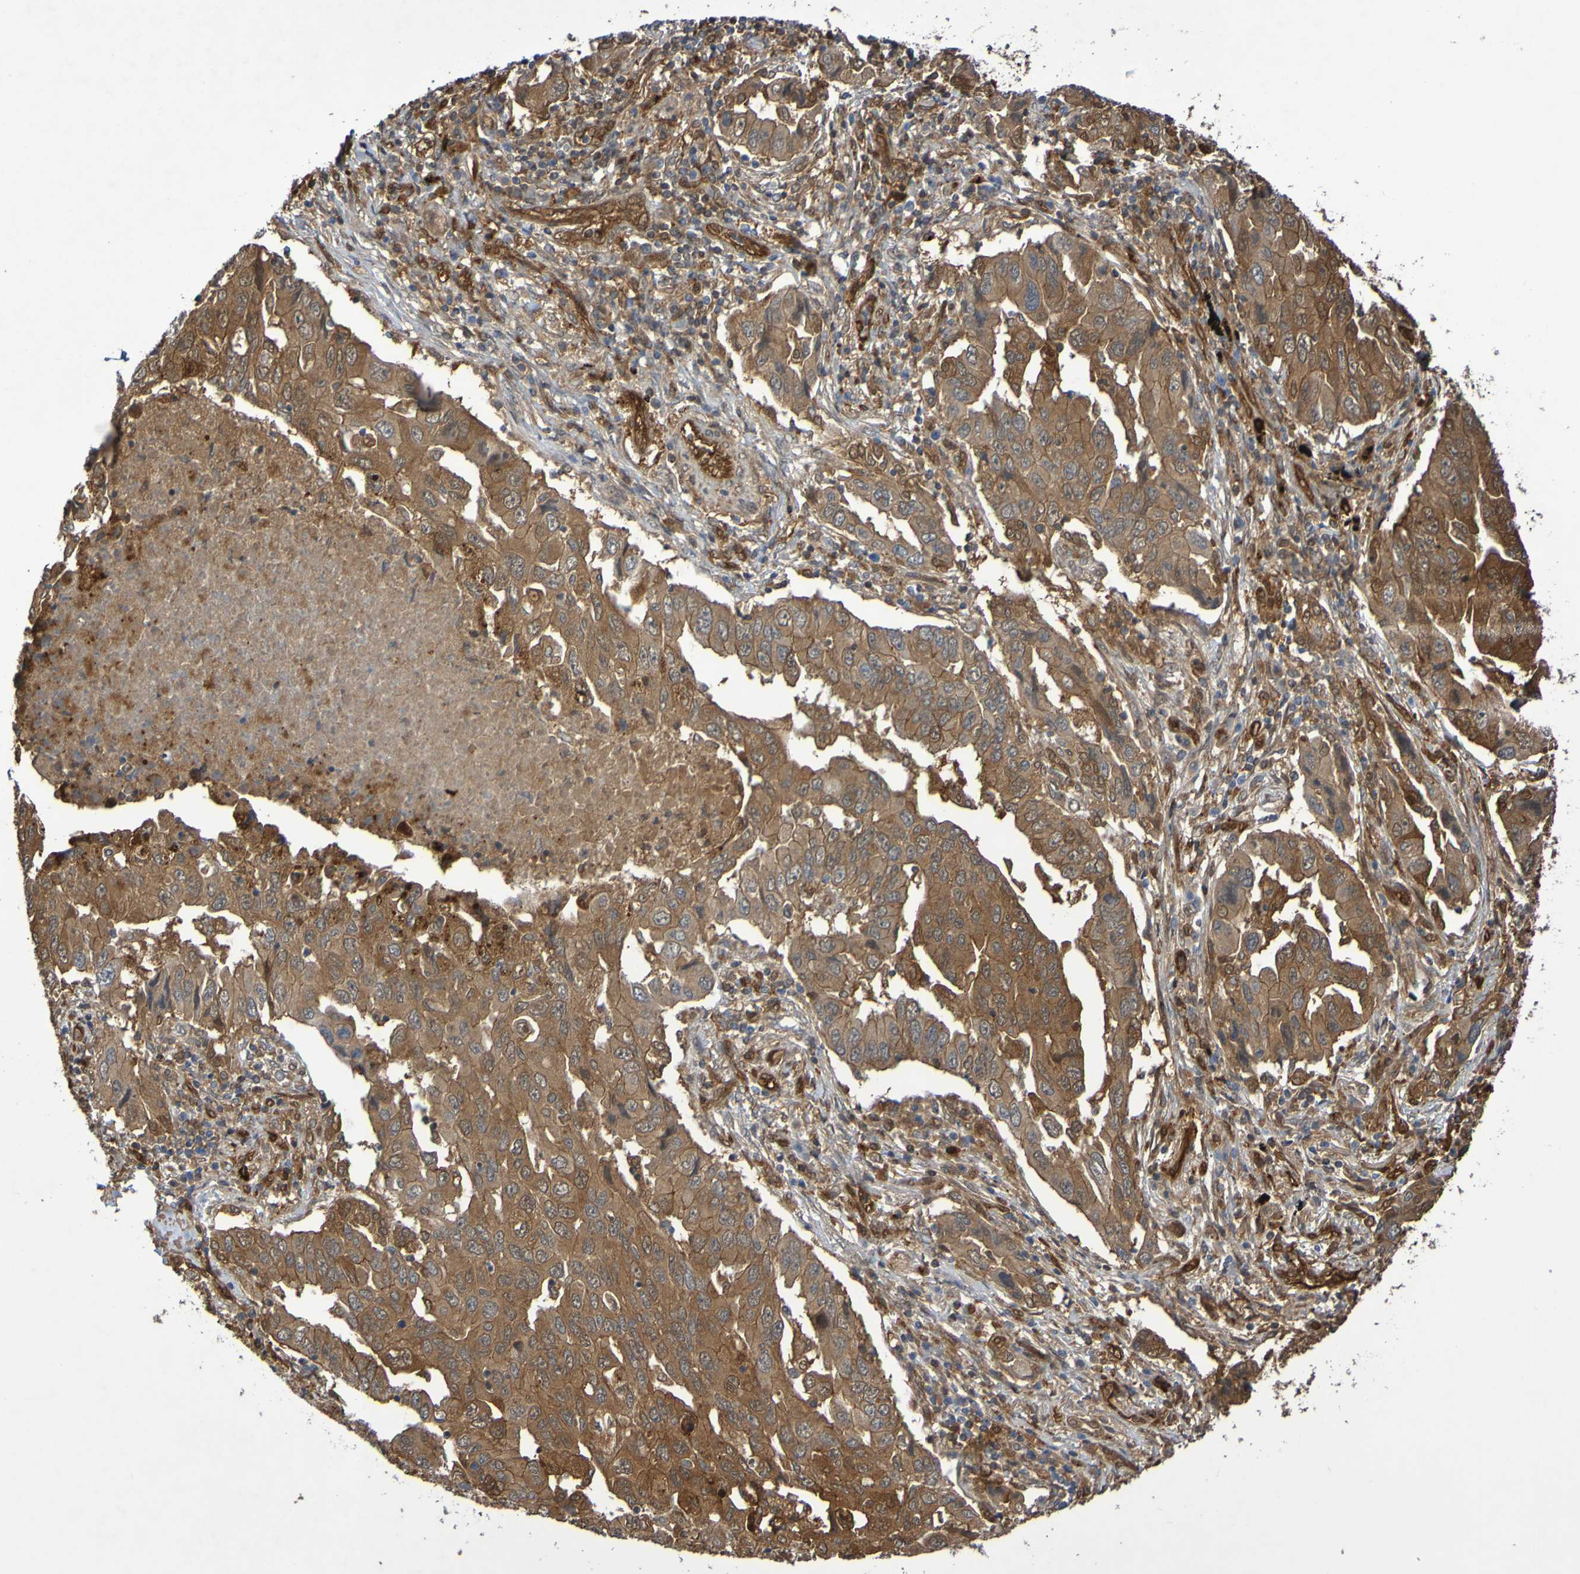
{"staining": {"intensity": "moderate", "quantity": ">75%", "location": "cytoplasmic/membranous"}, "tissue": "lung cancer", "cell_type": "Tumor cells", "image_type": "cancer", "snomed": [{"axis": "morphology", "description": "Adenocarcinoma, NOS"}, {"axis": "topography", "description": "Lung"}], "caption": "The micrograph reveals staining of adenocarcinoma (lung), revealing moderate cytoplasmic/membranous protein positivity (brown color) within tumor cells.", "gene": "SERPINB6", "patient": {"sex": "female", "age": 65}}